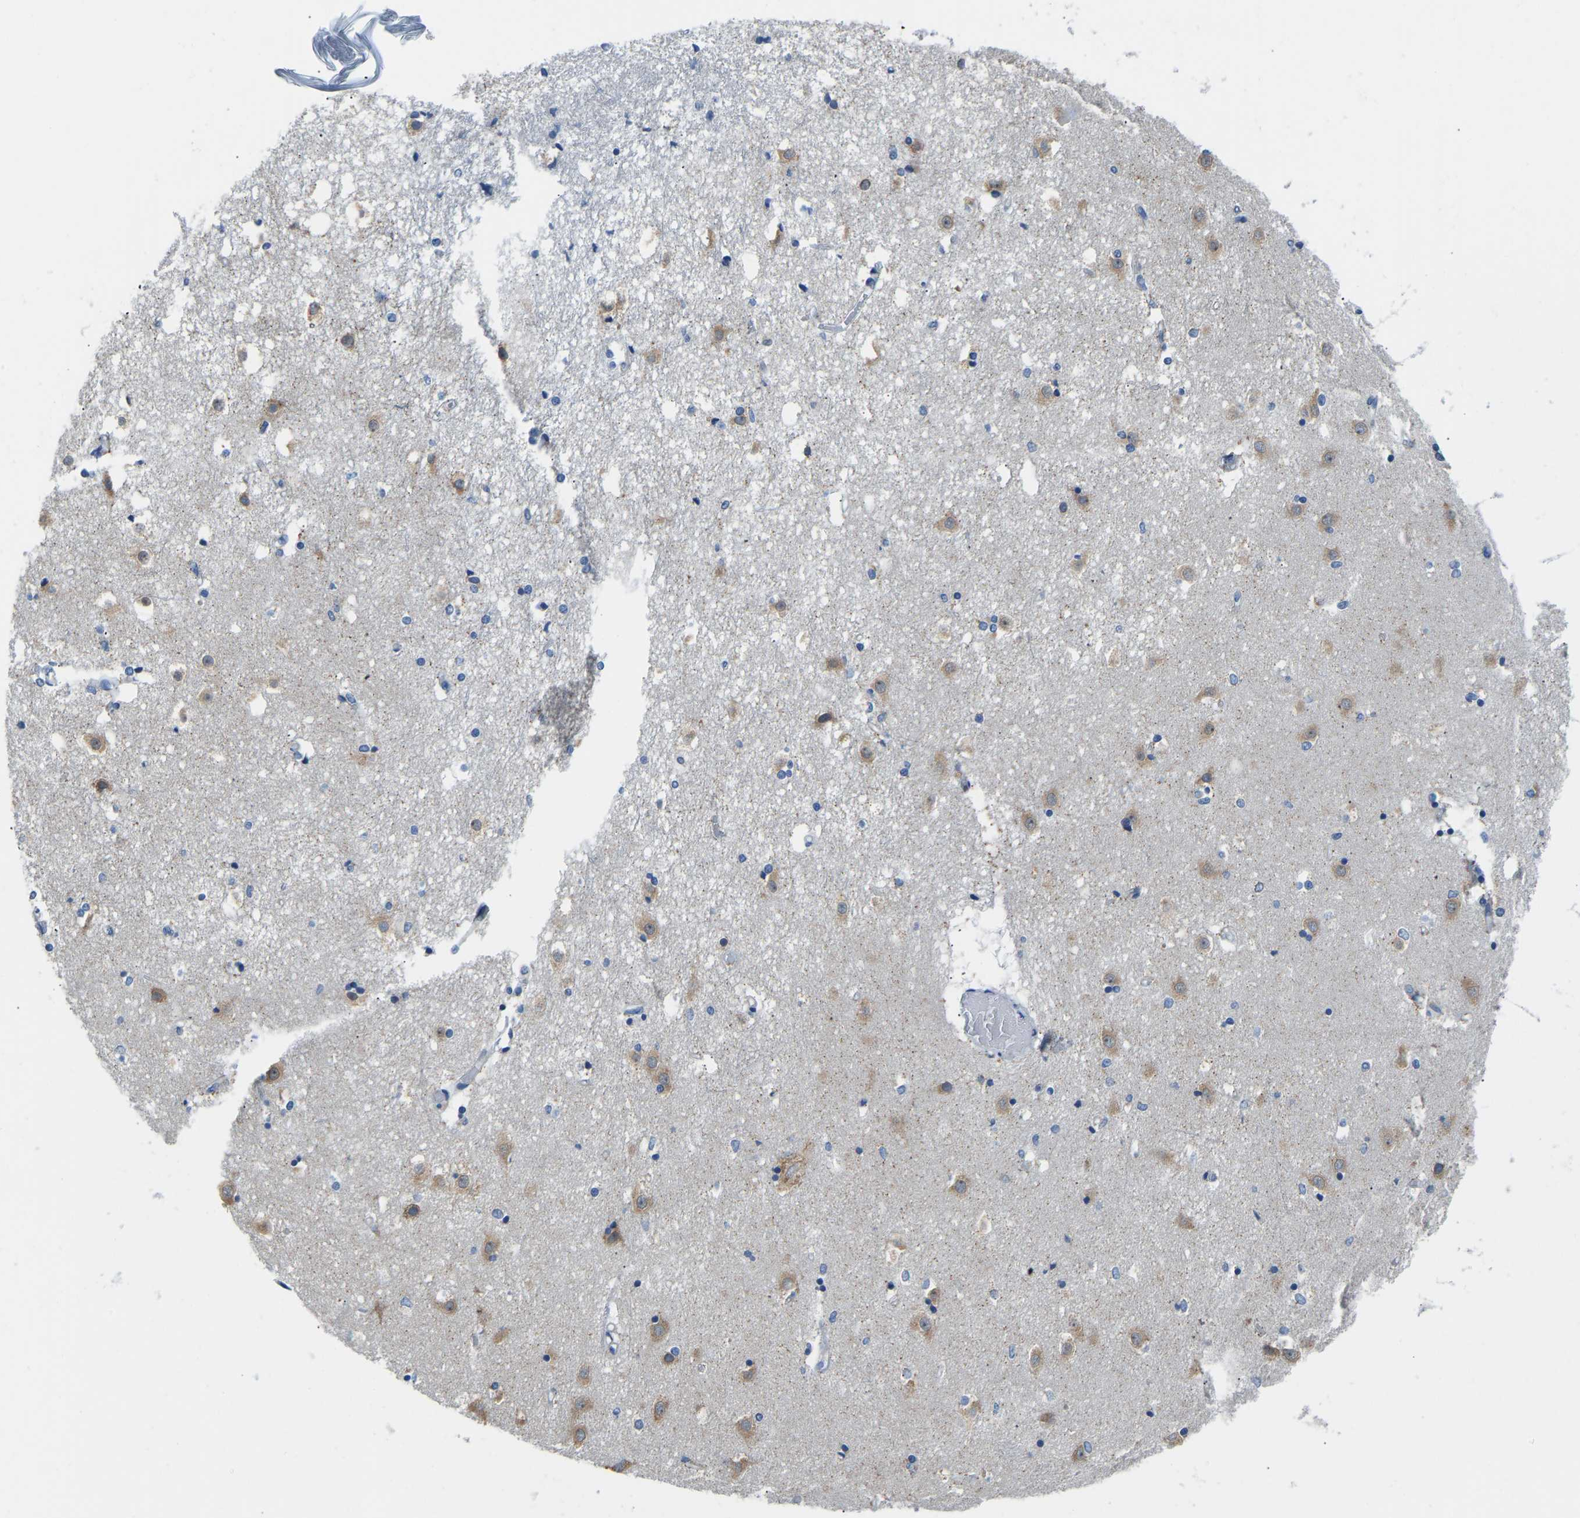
{"staining": {"intensity": "negative", "quantity": "none", "location": "none"}, "tissue": "caudate", "cell_type": "Glial cells", "image_type": "normal", "snomed": [{"axis": "morphology", "description": "Normal tissue, NOS"}, {"axis": "topography", "description": "Lateral ventricle wall"}], "caption": "This is a image of immunohistochemistry (IHC) staining of normal caudate, which shows no positivity in glial cells.", "gene": "VRK1", "patient": {"sex": "male", "age": 45}}